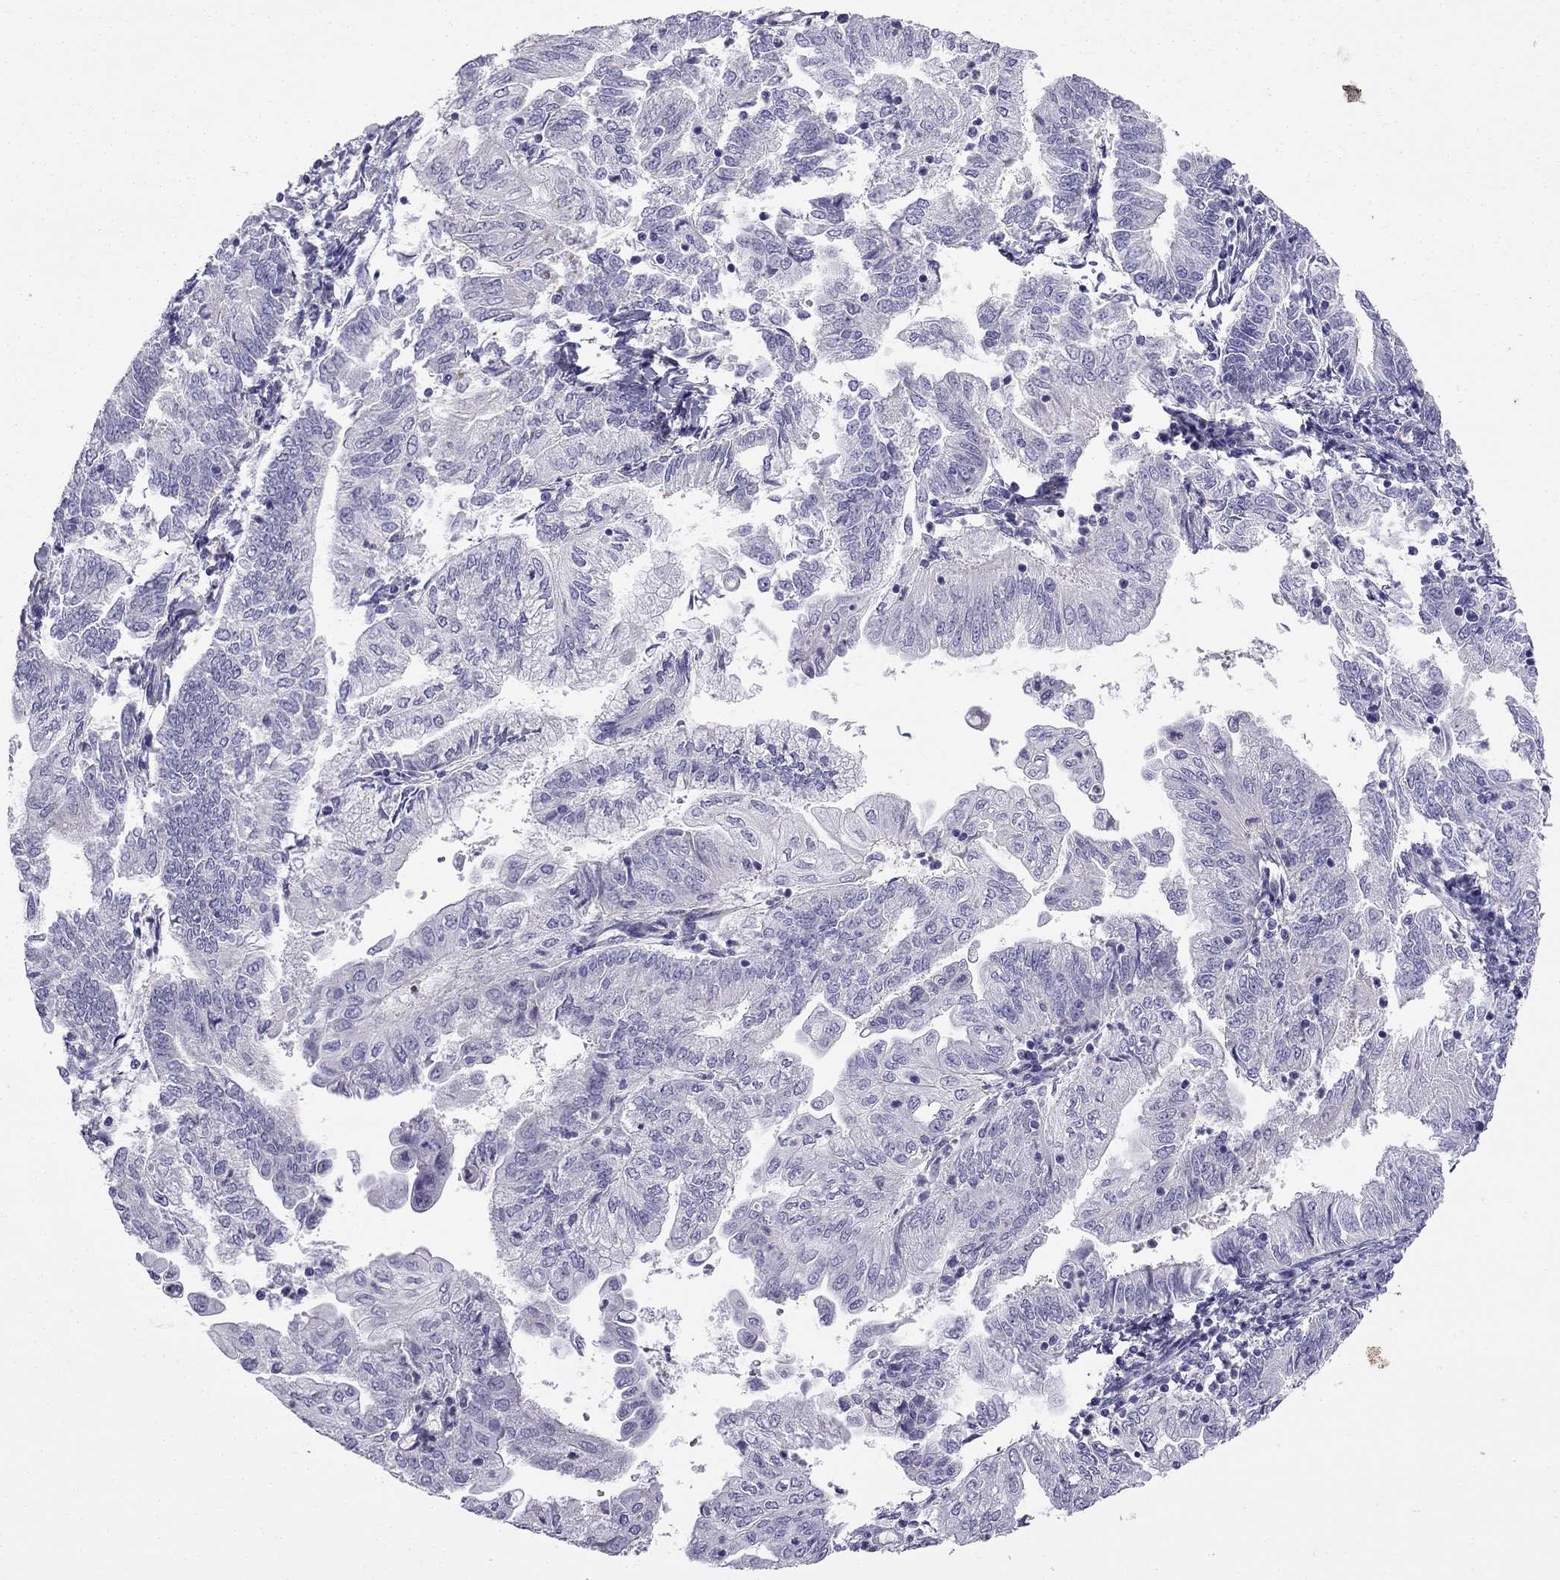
{"staining": {"intensity": "negative", "quantity": "none", "location": "none"}, "tissue": "endometrial cancer", "cell_type": "Tumor cells", "image_type": "cancer", "snomed": [{"axis": "morphology", "description": "Adenocarcinoma, NOS"}, {"axis": "topography", "description": "Endometrium"}], "caption": "Immunohistochemical staining of human endometrial cancer (adenocarcinoma) displays no significant expression in tumor cells.", "gene": "GJA8", "patient": {"sex": "female", "age": 55}}